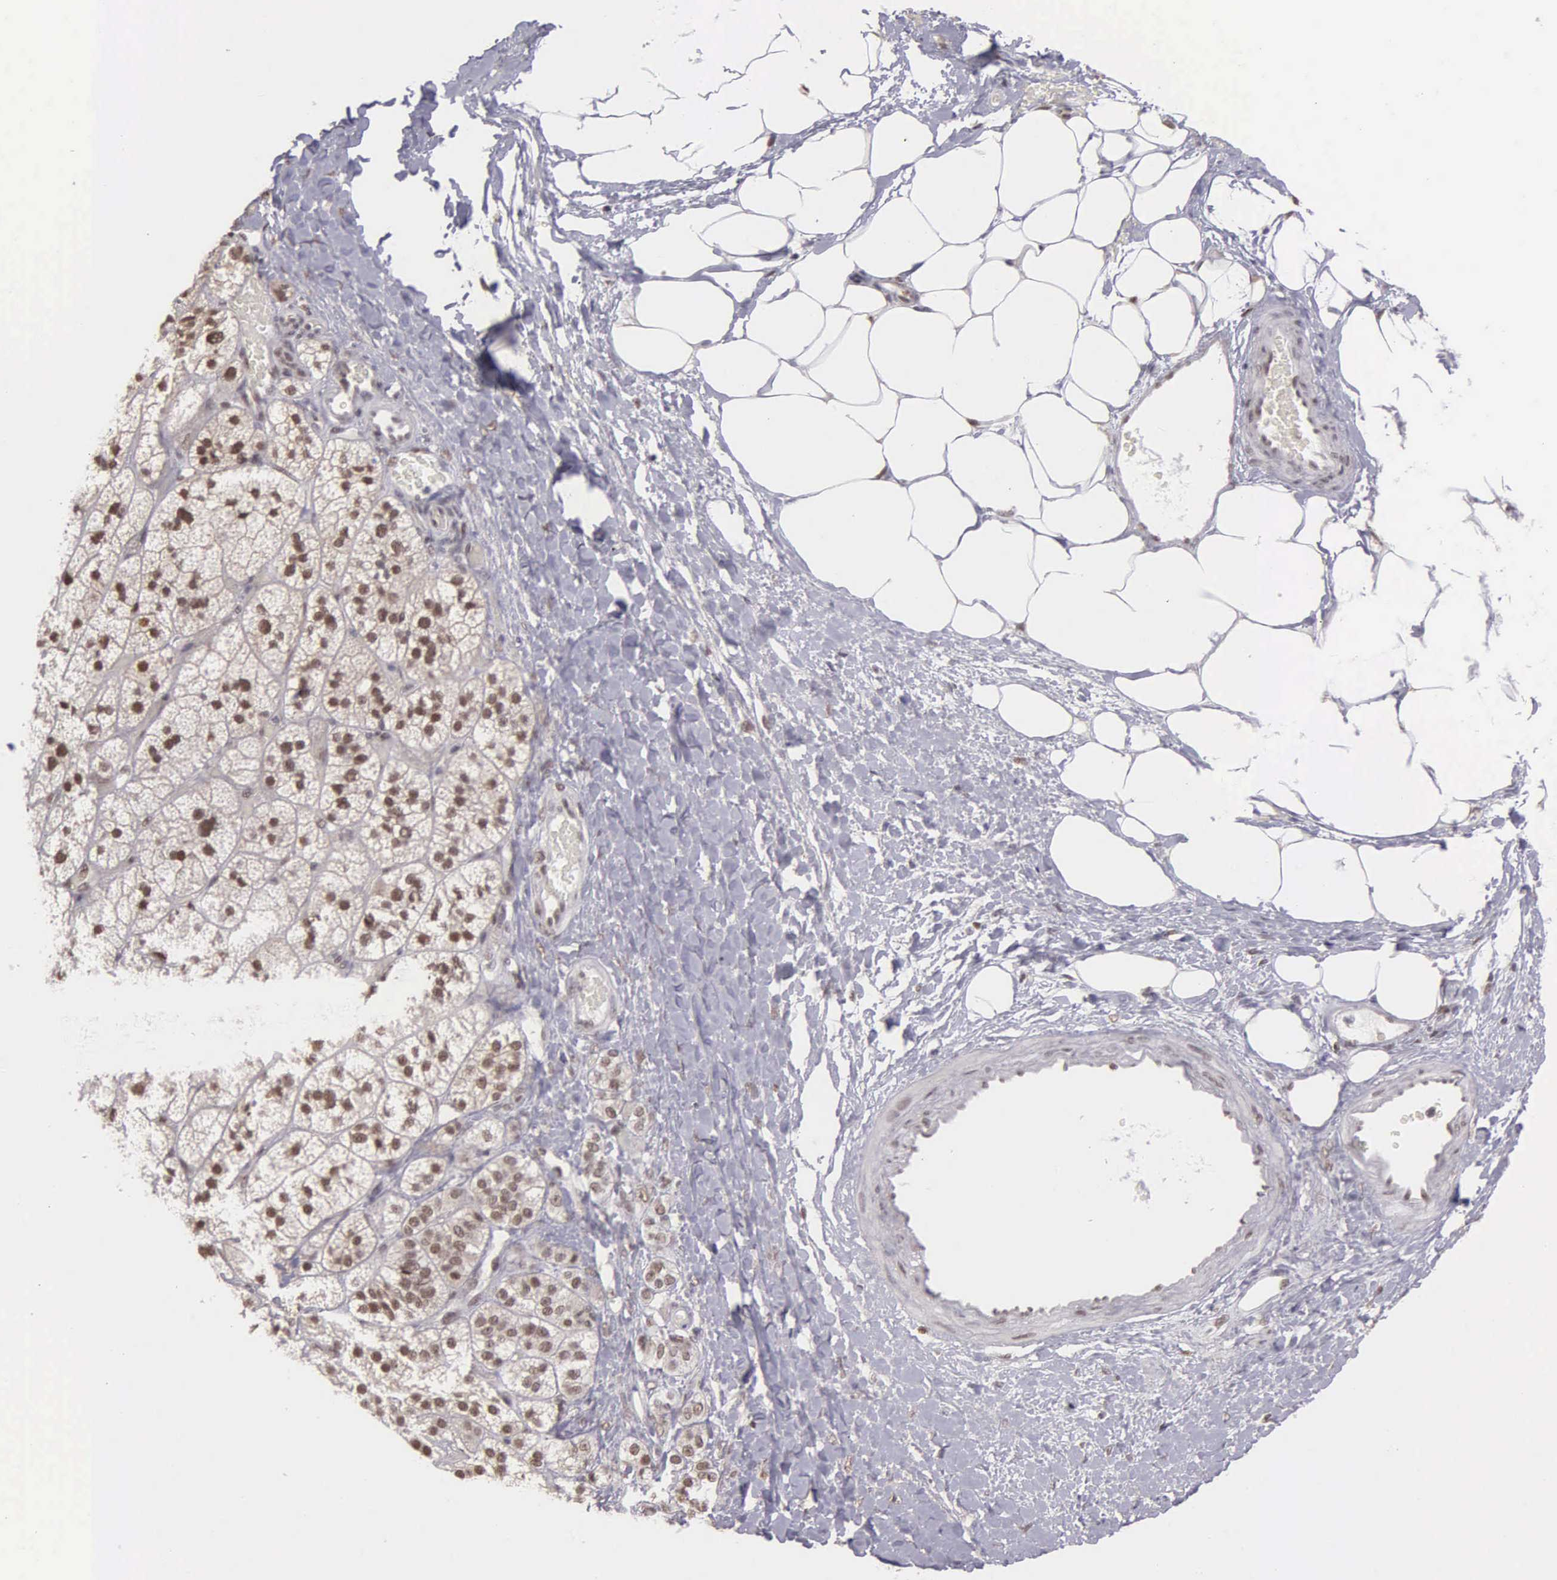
{"staining": {"intensity": "moderate", "quantity": ">75%", "location": "nuclear"}, "tissue": "adrenal gland", "cell_type": "Glandular cells", "image_type": "normal", "snomed": [{"axis": "morphology", "description": "Normal tissue, NOS"}, {"axis": "topography", "description": "Adrenal gland"}], "caption": "The histopathology image exhibits a brown stain indicating the presence of a protein in the nuclear of glandular cells in adrenal gland. (Brightfield microscopy of DAB IHC at high magnification).", "gene": "UBR7", "patient": {"sex": "male", "age": 57}}